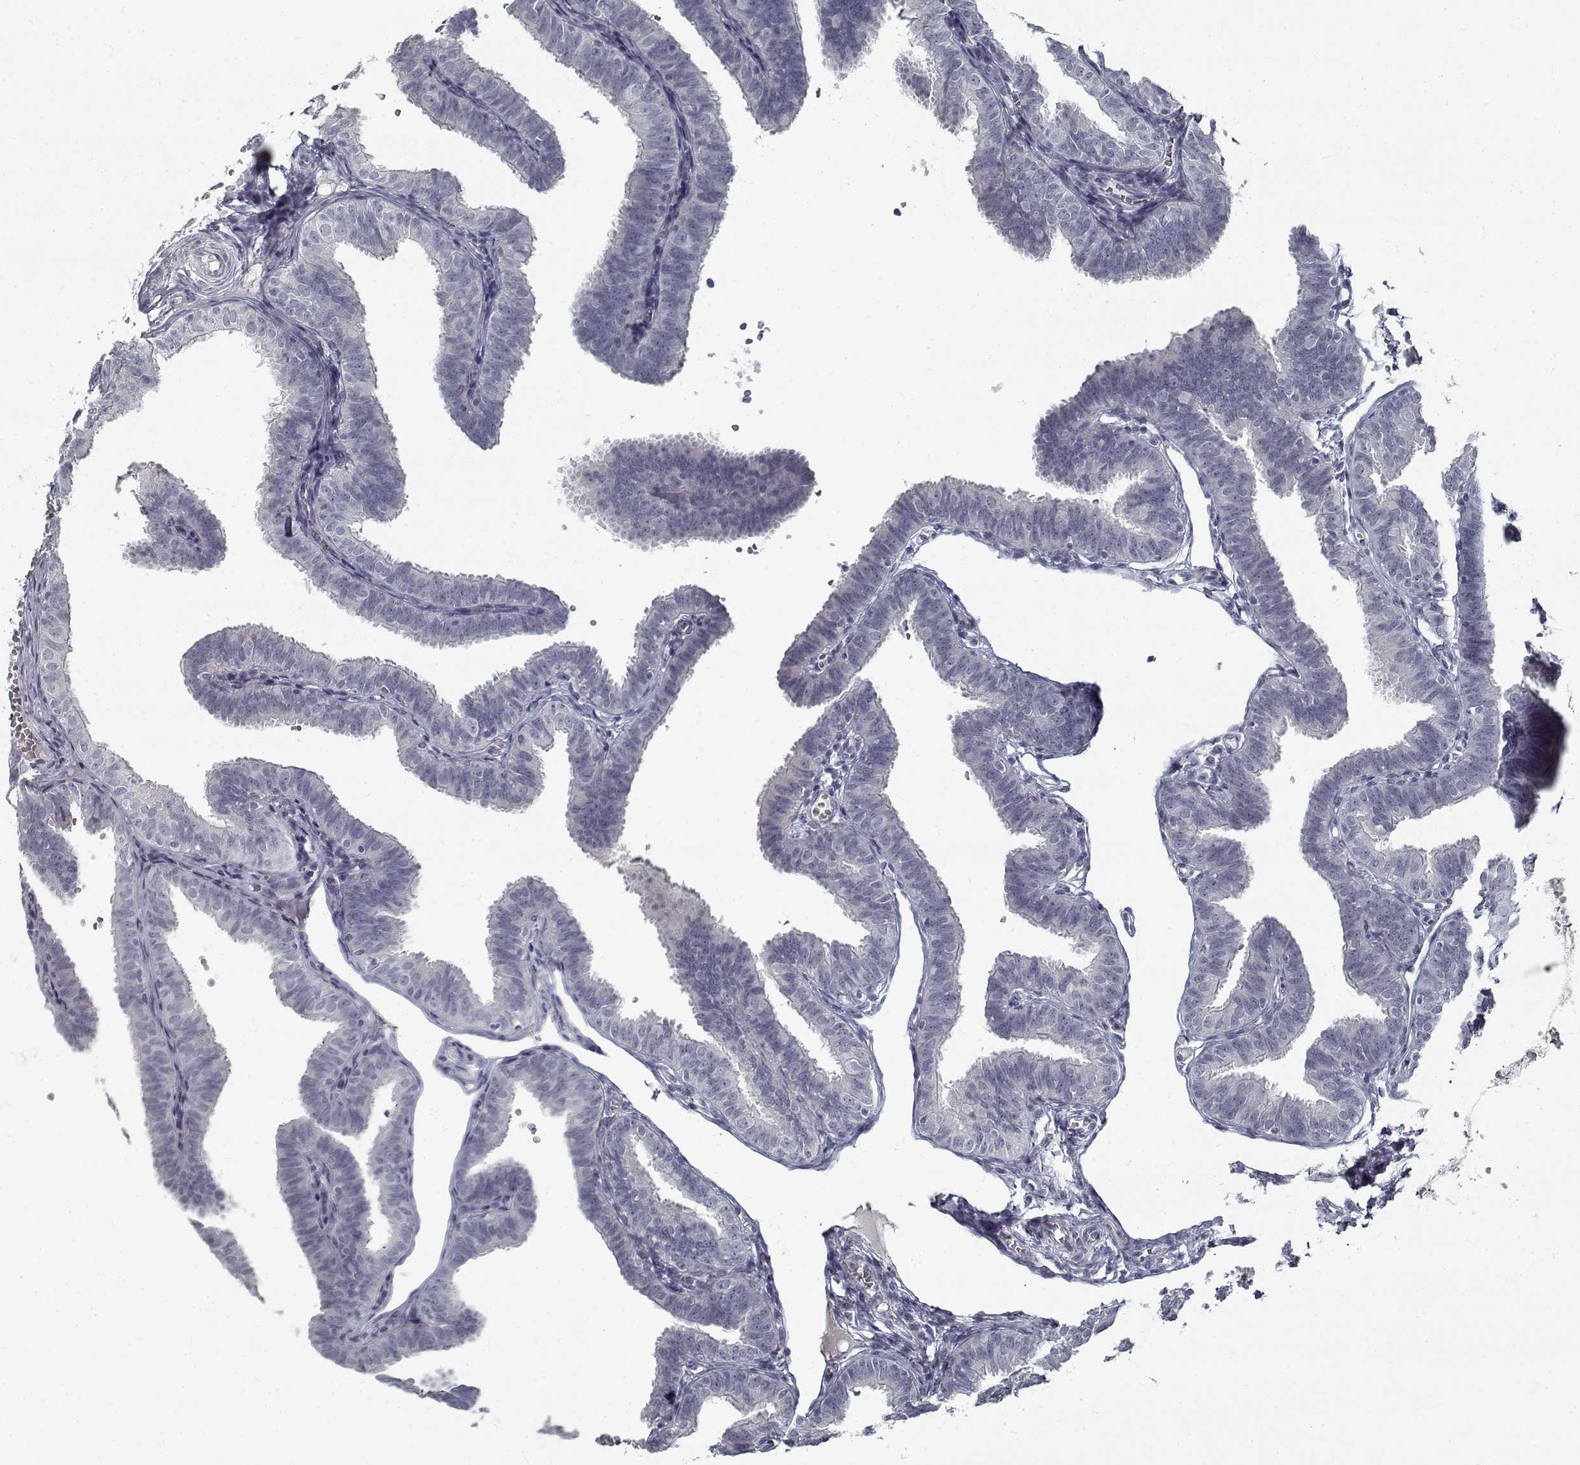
{"staining": {"intensity": "negative", "quantity": "none", "location": "none"}, "tissue": "fallopian tube", "cell_type": "Glandular cells", "image_type": "normal", "snomed": [{"axis": "morphology", "description": "Normal tissue, NOS"}, {"axis": "topography", "description": "Fallopian tube"}], "caption": "Protein analysis of benign fallopian tube reveals no significant expression in glandular cells. The staining is performed using DAB (3,3'-diaminobenzidine) brown chromogen with nuclei counter-stained in using hematoxylin.", "gene": "GAD2", "patient": {"sex": "female", "age": 25}}